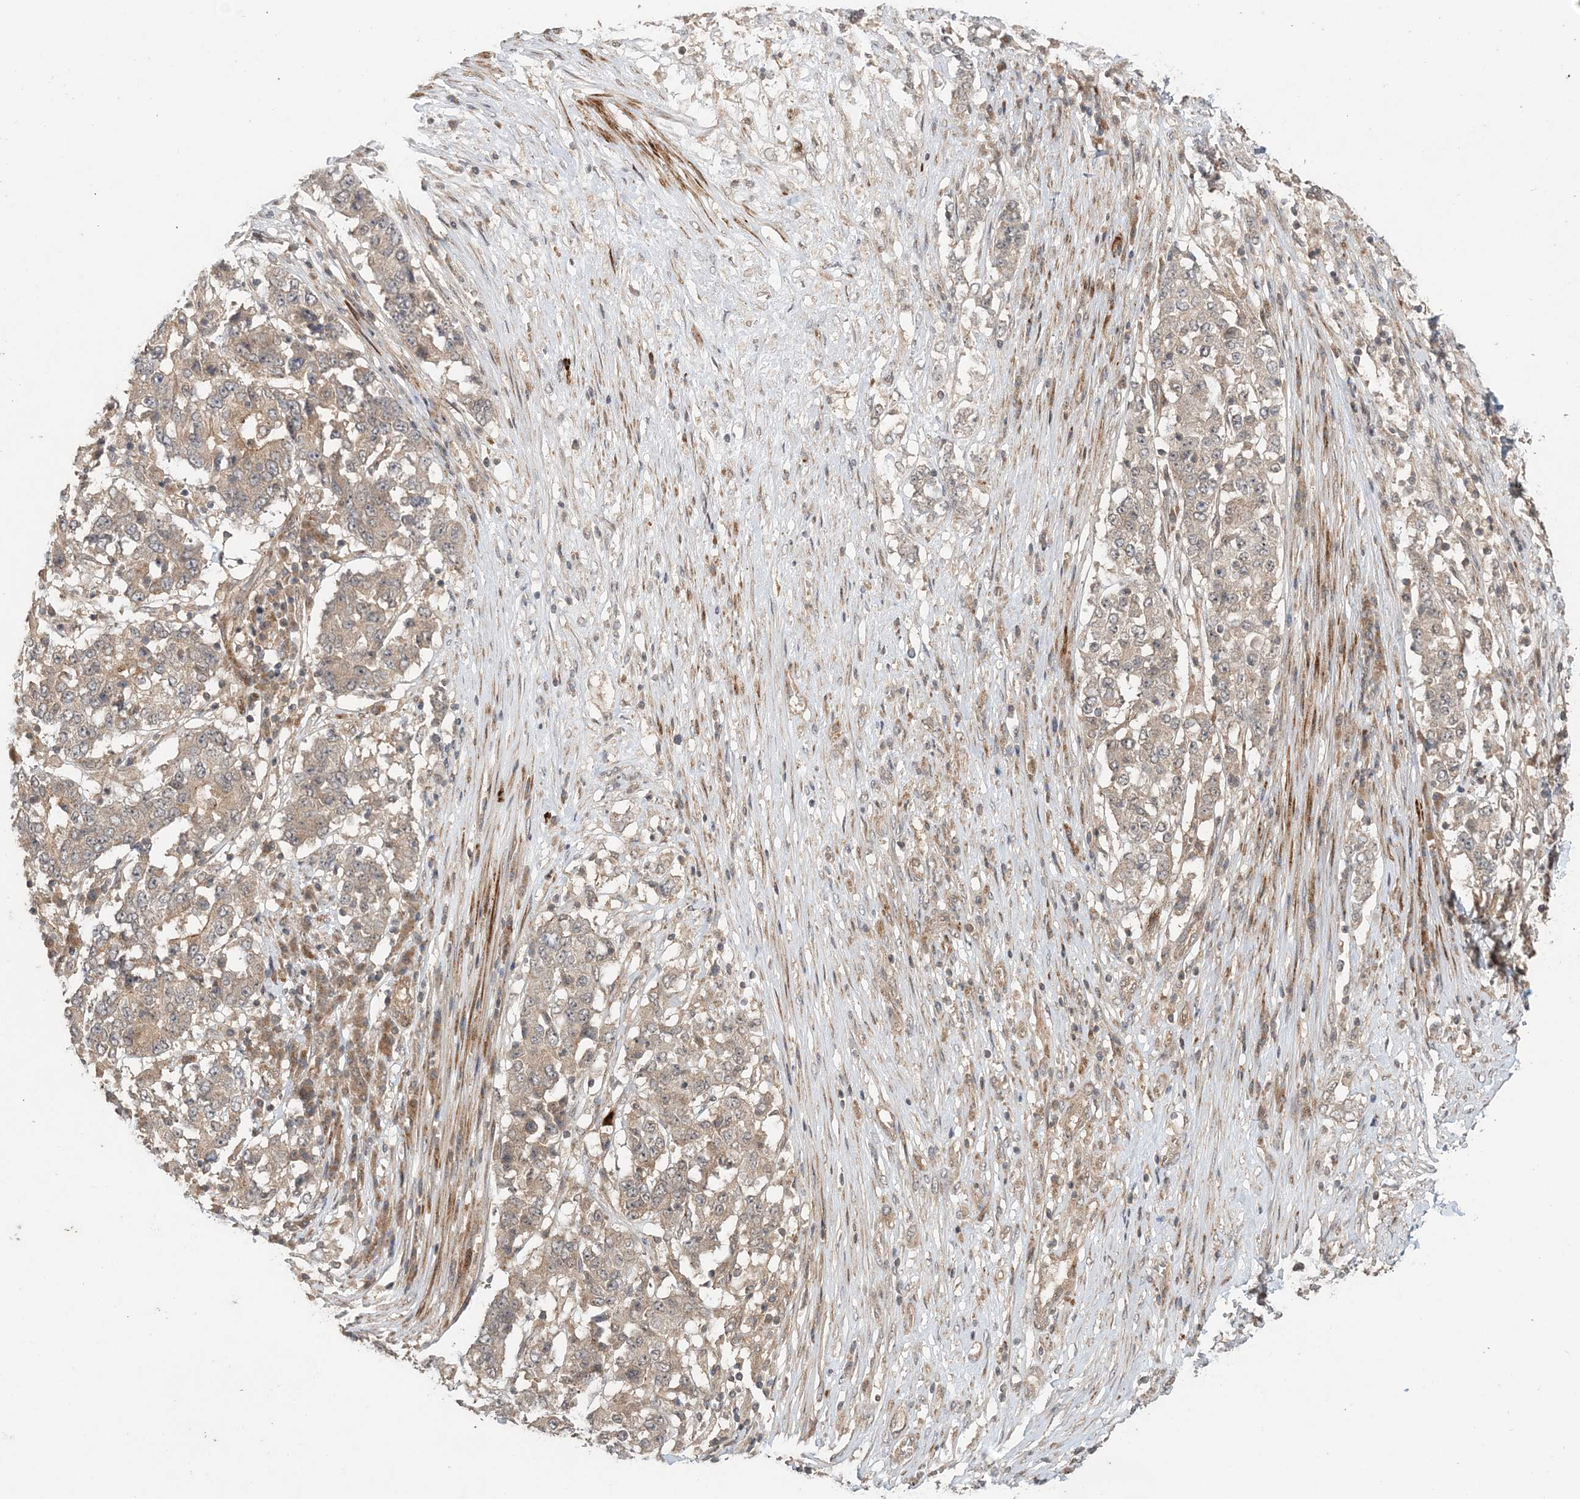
{"staining": {"intensity": "weak", "quantity": "25%-75%", "location": "cytoplasmic/membranous"}, "tissue": "stomach cancer", "cell_type": "Tumor cells", "image_type": "cancer", "snomed": [{"axis": "morphology", "description": "Adenocarcinoma, NOS"}, {"axis": "topography", "description": "Stomach"}], "caption": "There is low levels of weak cytoplasmic/membranous positivity in tumor cells of adenocarcinoma (stomach), as demonstrated by immunohistochemical staining (brown color).", "gene": "UBTD2", "patient": {"sex": "male", "age": 59}}